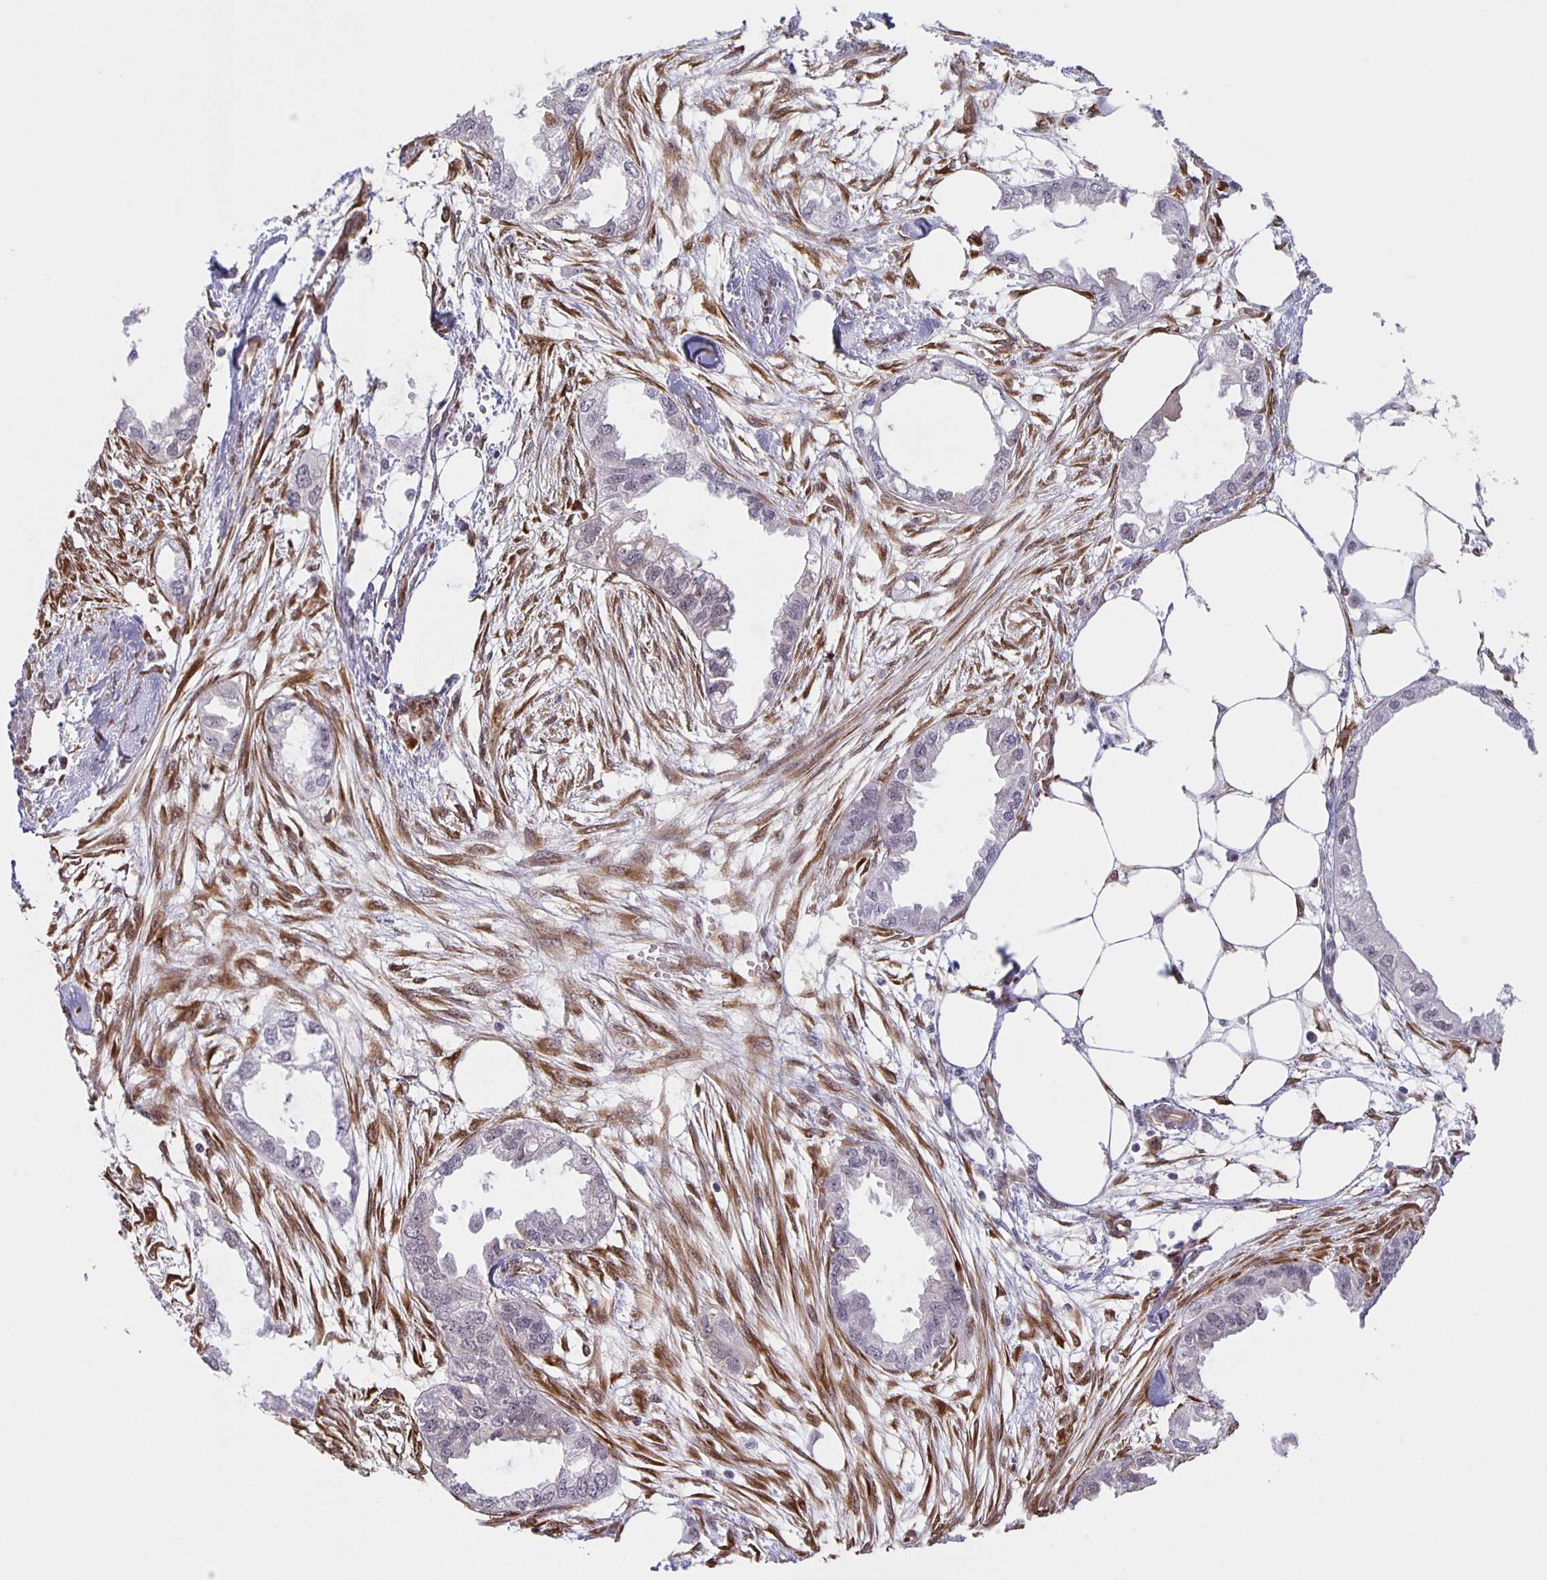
{"staining": {"intensity": "negative", "quantity": "none", "location": "none"}, "tissue": "endometrial cancer", "cell_type": "Tumor cells", "image_type": "cancer", "snomed": [{"axis": "morphology", "description": "Adenocarcinoma, NOS"}, {"axis": "morphology", "description": "Adenocarcinoma, metastatic, NOS"}, {"axis": "topography", "description": "Adipose tissue"}, {"axis": "topography", "description": "Endometrium"}], "caption": "Endometrial cancer stained for a protein using immunohistochemistry (IHC) demonstrates no positivity tumor cells.", "gene": "ZRANB2", "patient": {"sex": "female", "age": 67}}